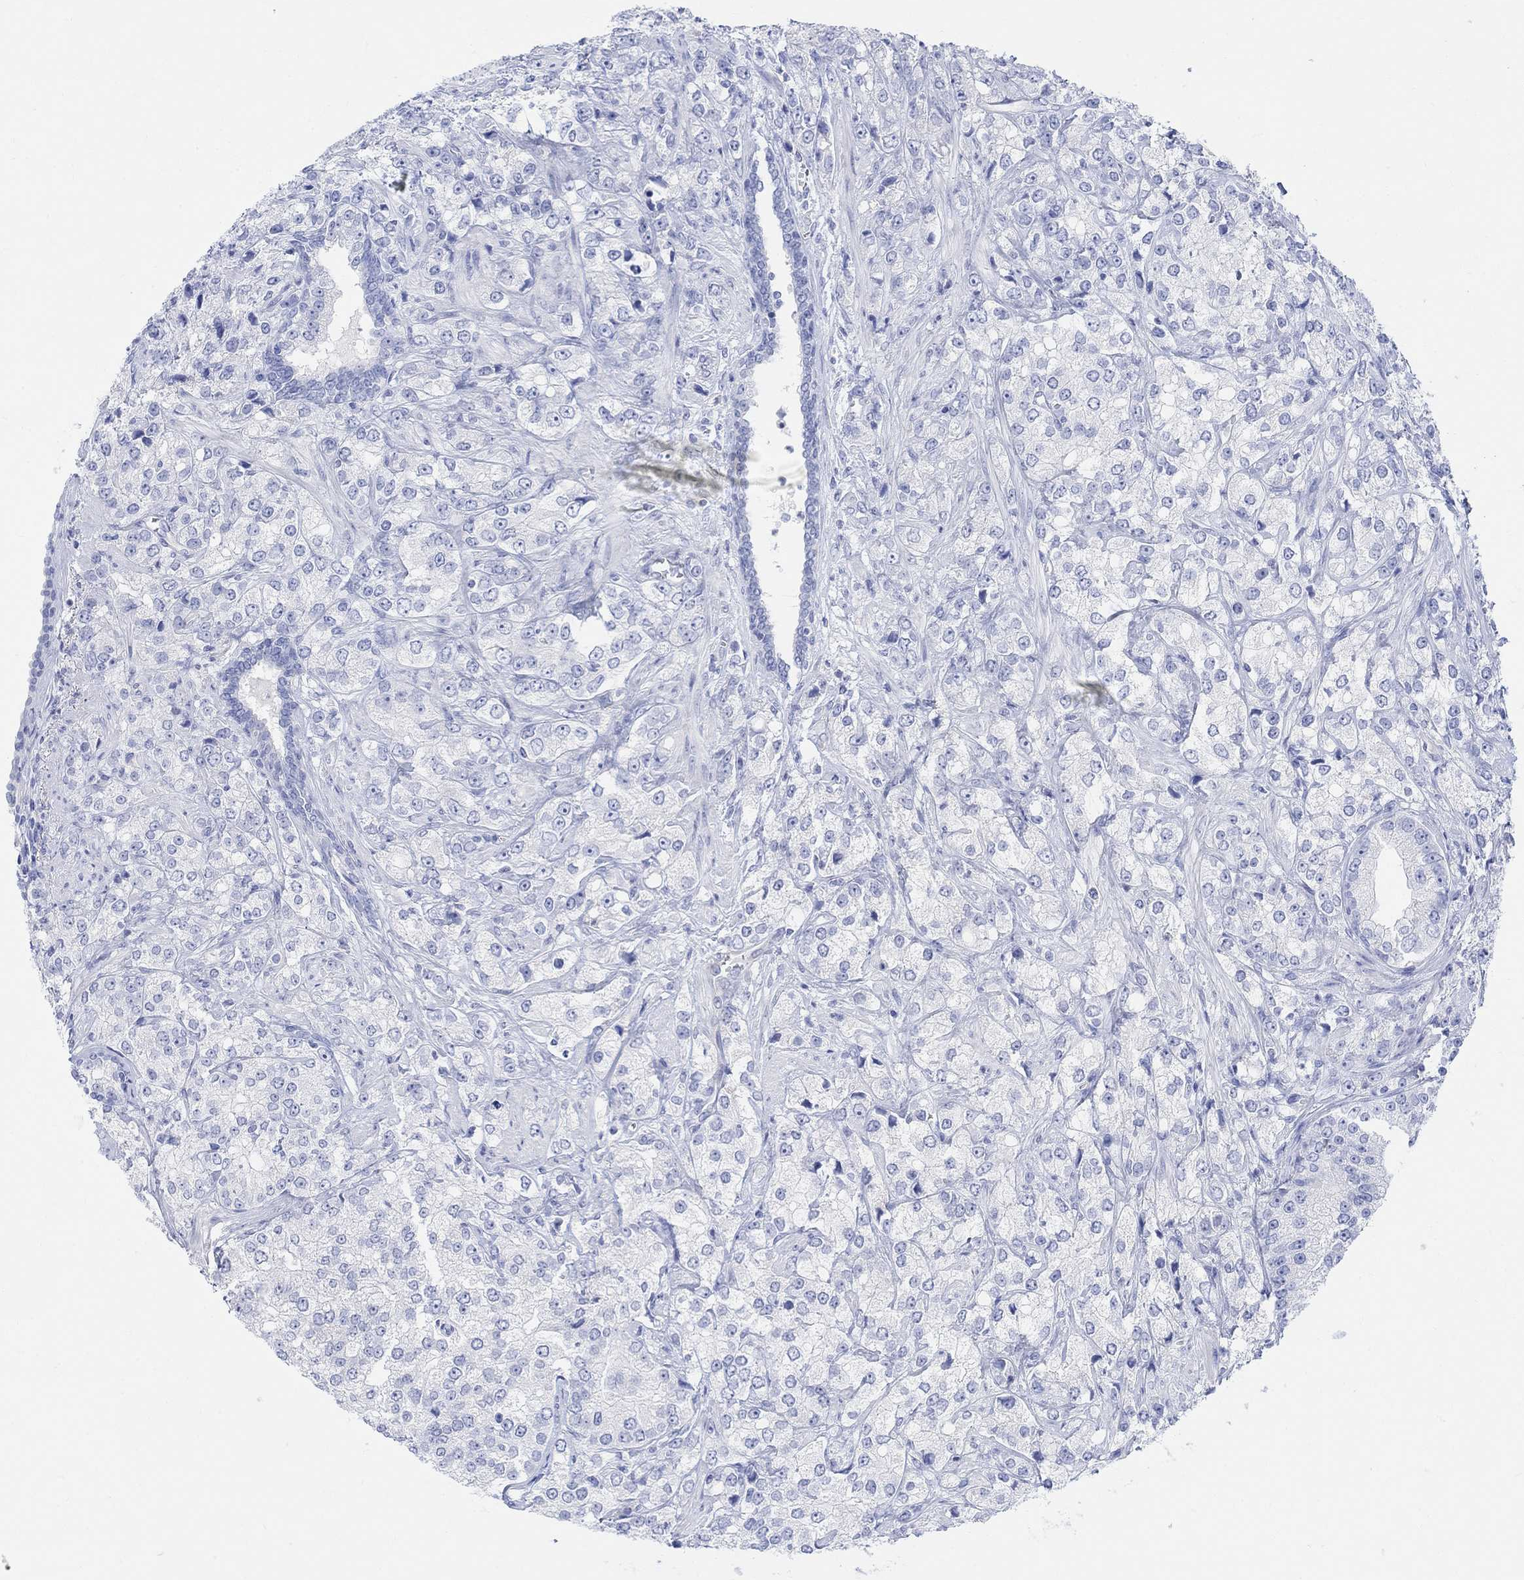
{"staining": {"intensity": "negative", "quantity": "none", "location": "none"}, "tissue": "prostate cancer", "cell_type": "Tumor cells", "image_type": "cancer", "snomed": [{"axis": "morphology", "description": "Adenocarcinoma, NOS"}, {"axis": "topography", "description": "Prostate and seminal vesicle, NOS"}, {"axis": "topography", "description": "Prostate"}], "caption": "Immunohistochemistry histopathology image of prostate adenocarcinoma stained for a protein (brown), which demonstrates no expression in tumor cells.", "gene": "GNG13", "patient": {"sex": "male", "age": 68}}